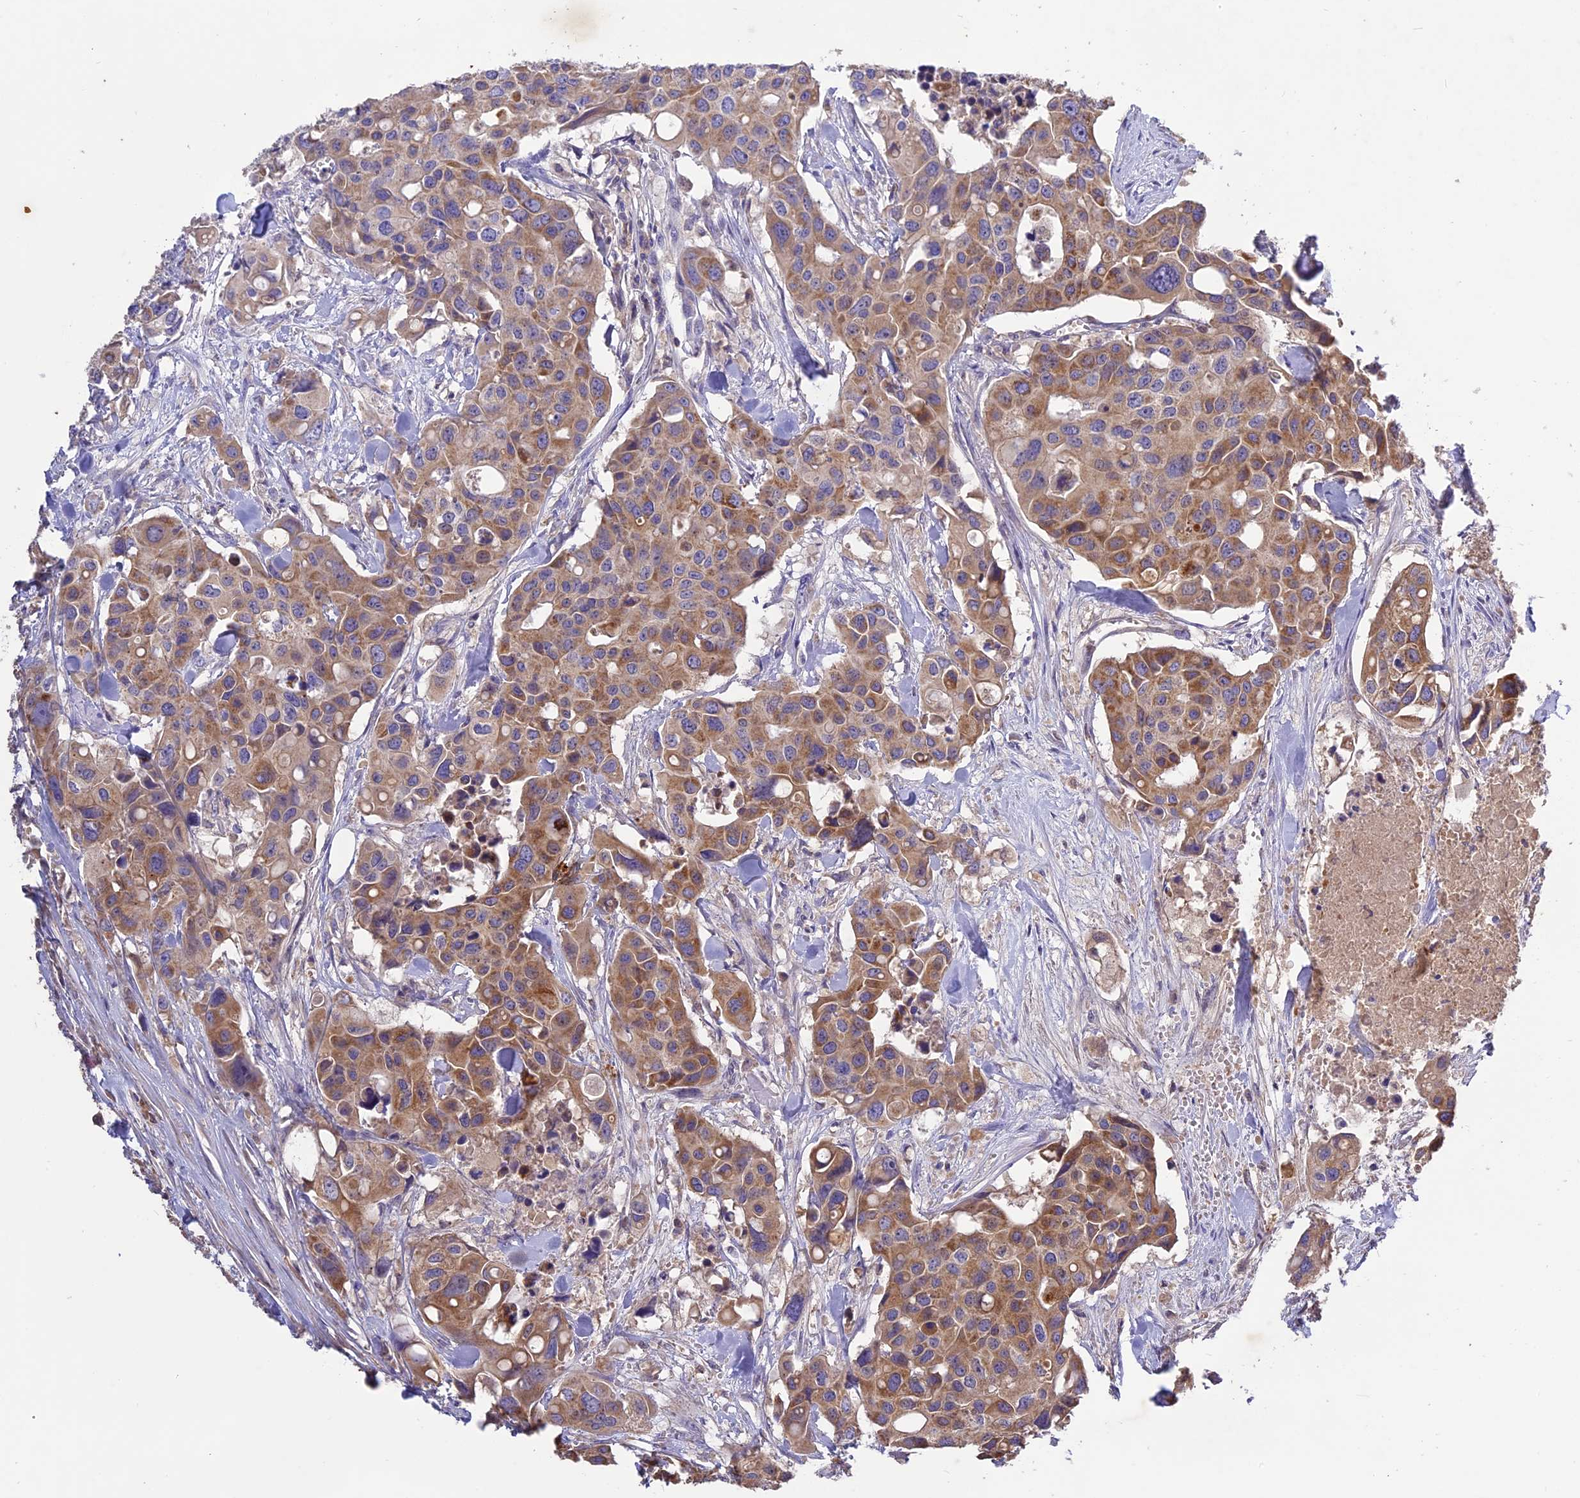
{"staining": {"intensity": "moderate", "quantity": ">75%", "location": "cytoplasmic/membranous"}, "tissue": "colorectal cancer", "cell_type": "Tumor cells", "image_type": "cancer", "snomed": [{"axis": "morphology", "description": "Adenocarcinoma, NOS"}, {"axis": "topography", "description": "Colon"}], "caption": "This micrograph shows immunohistochemistry staining of human colorectal cancer (adenocarcinoma), with medium moderate cytoplasmic/membranous staining in approximately >75% of tumor cells.", "gene": "NUDT8", "patient": {"sex": "male", "age": 77}}